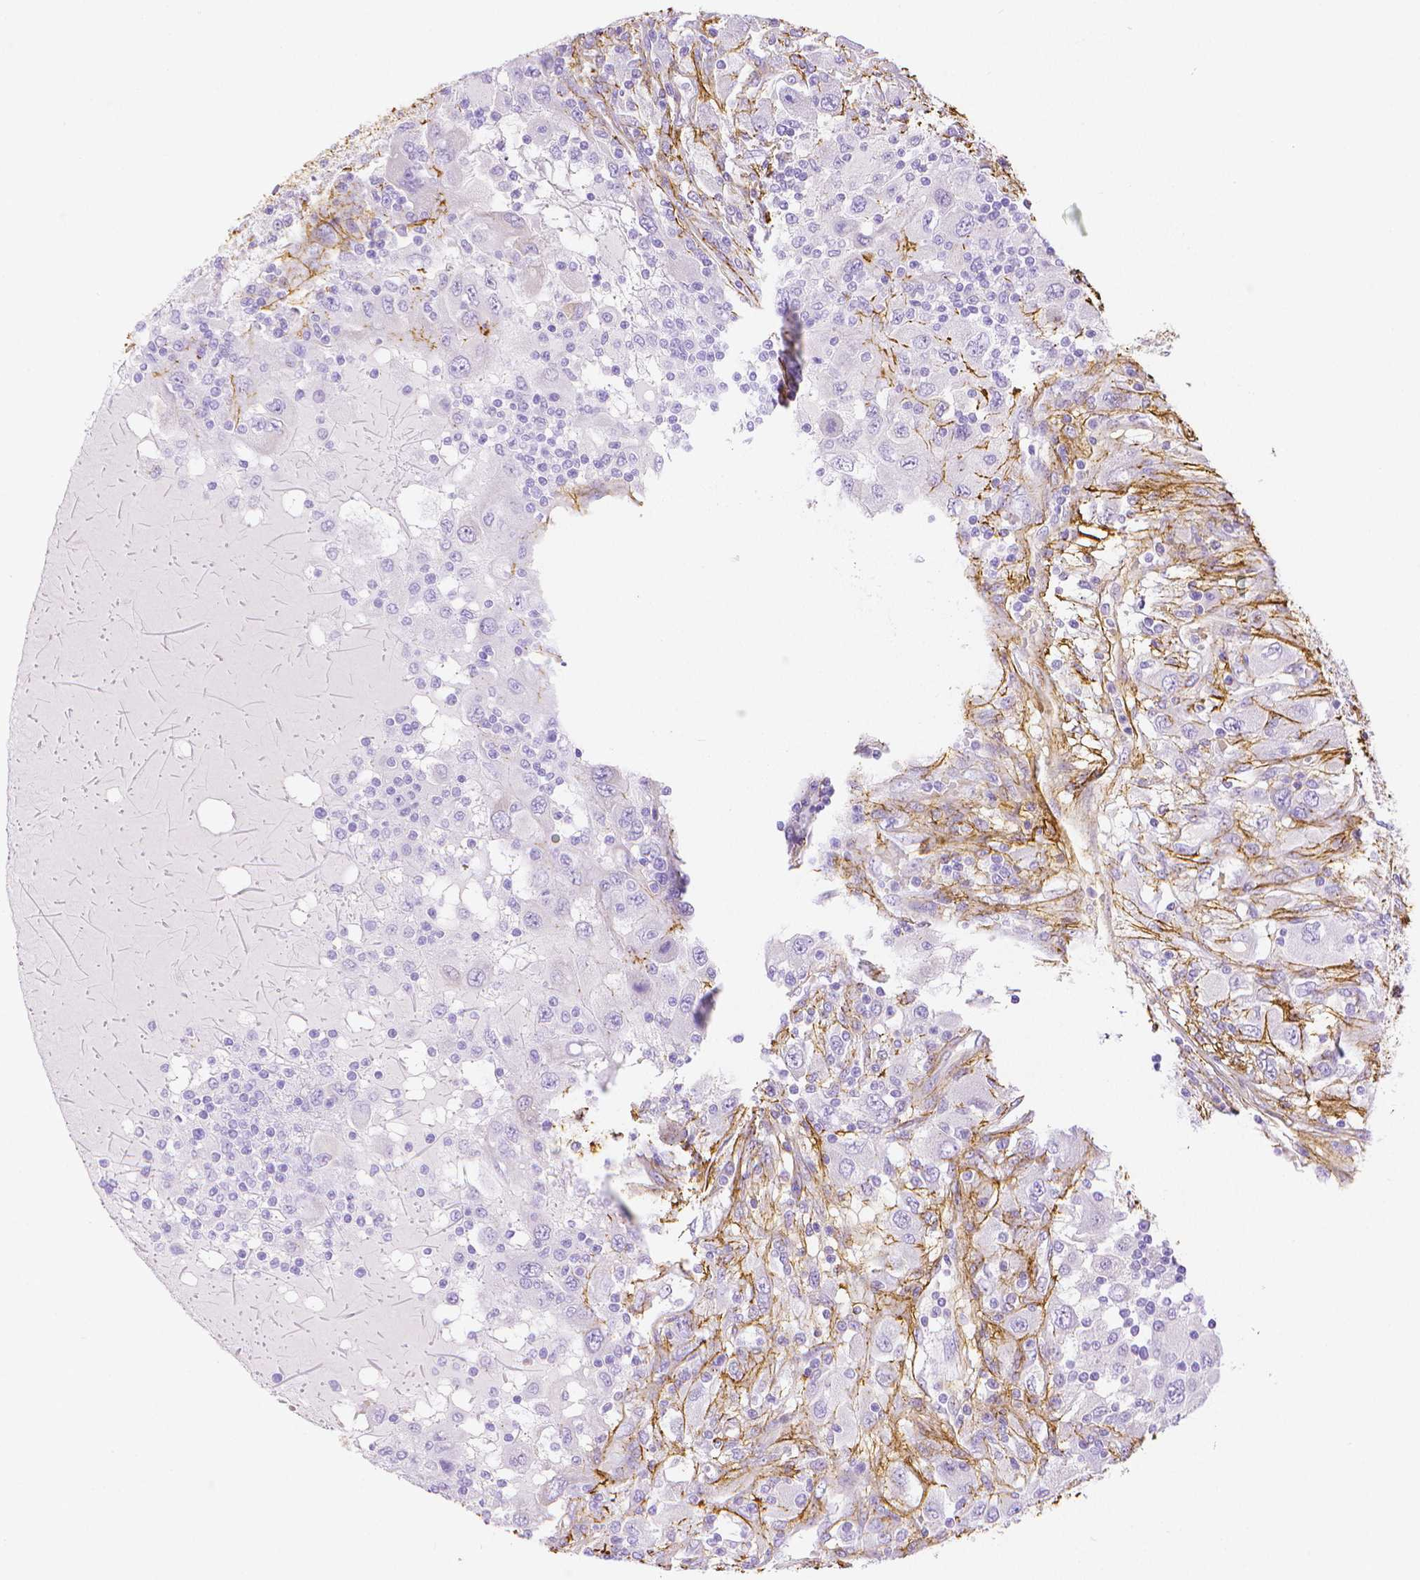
{"staining": {"intensity": "negative", "quantity": "none", "location": "none"}, "tissue": "renal cancer", "cell_type": "Tumor cells", "image_type": "cancer", "snomed": [{"axis": "morphology", "description": "Adenocarcinoma, NOS"}, {"axis": "topography", "description": "Kidney"}], "caption": "High magnification brightfield microscopy of renal adenocarcinoma stained with DAB (brown) and counterstained with hematoxylin (blue): tumor cells show no significant staining.", "gene": "FBN1", "patient": {"sex": "female", "age": 67}}